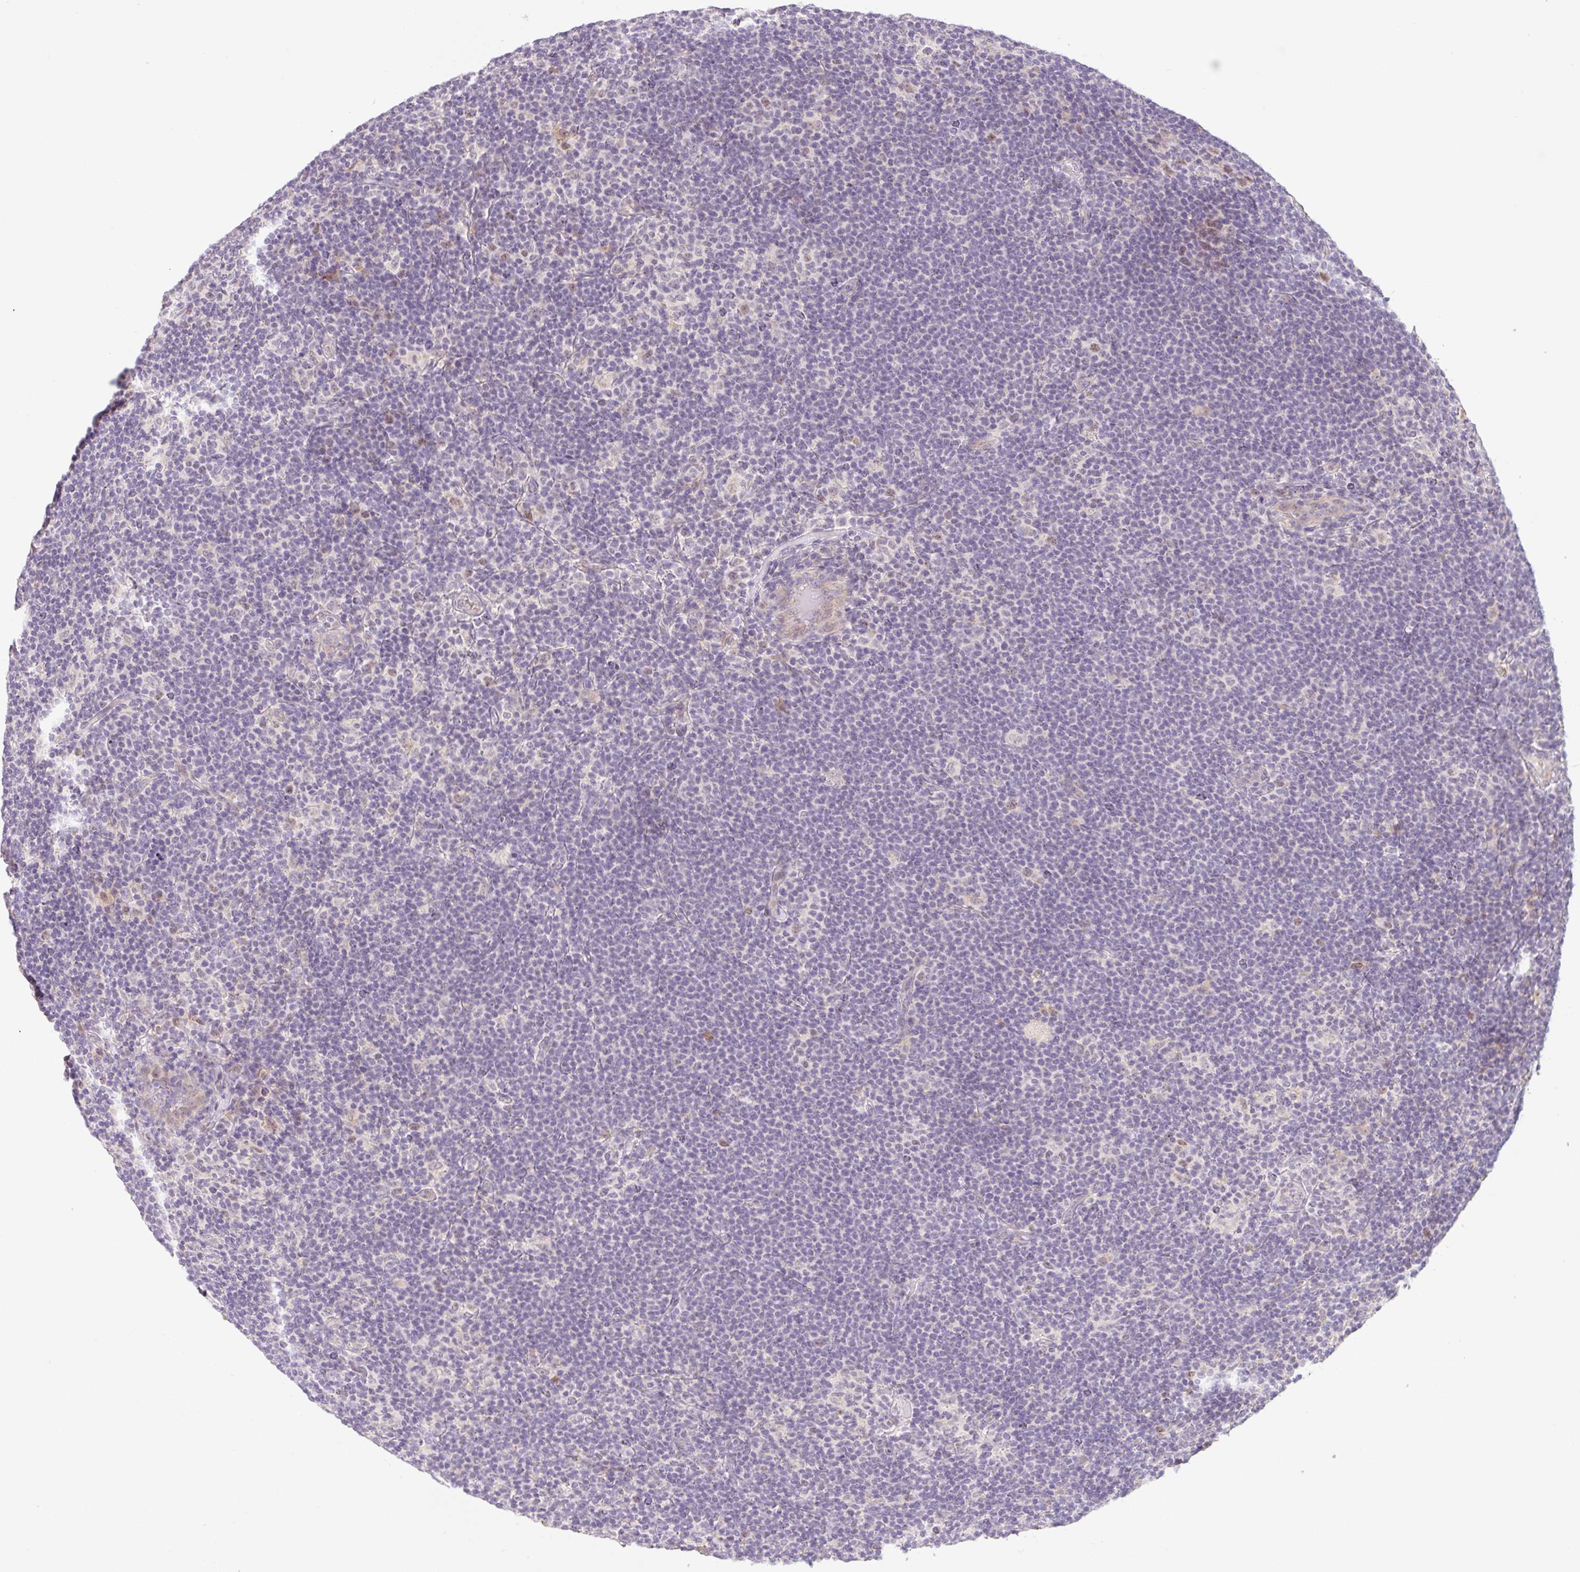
{"staining": {"intensity": "moderate", "quantity": "<25%", "location": "nuclear"}, "tissue": "lymphoma", "cell_type": "Tumor cells", "image_type": "cancer", "snomed": [{"axis": "morphology", "description": "Hodgkin's disease, NOS"}, {"axis": "topography", "description": "Lymph node"}], "caption": "Tumor cells show low levels of moderate nuclear expression in about <25% of cells in lymphoma.", "gene": "MIA2", "patient": {"sex": "female", "age": 57}}